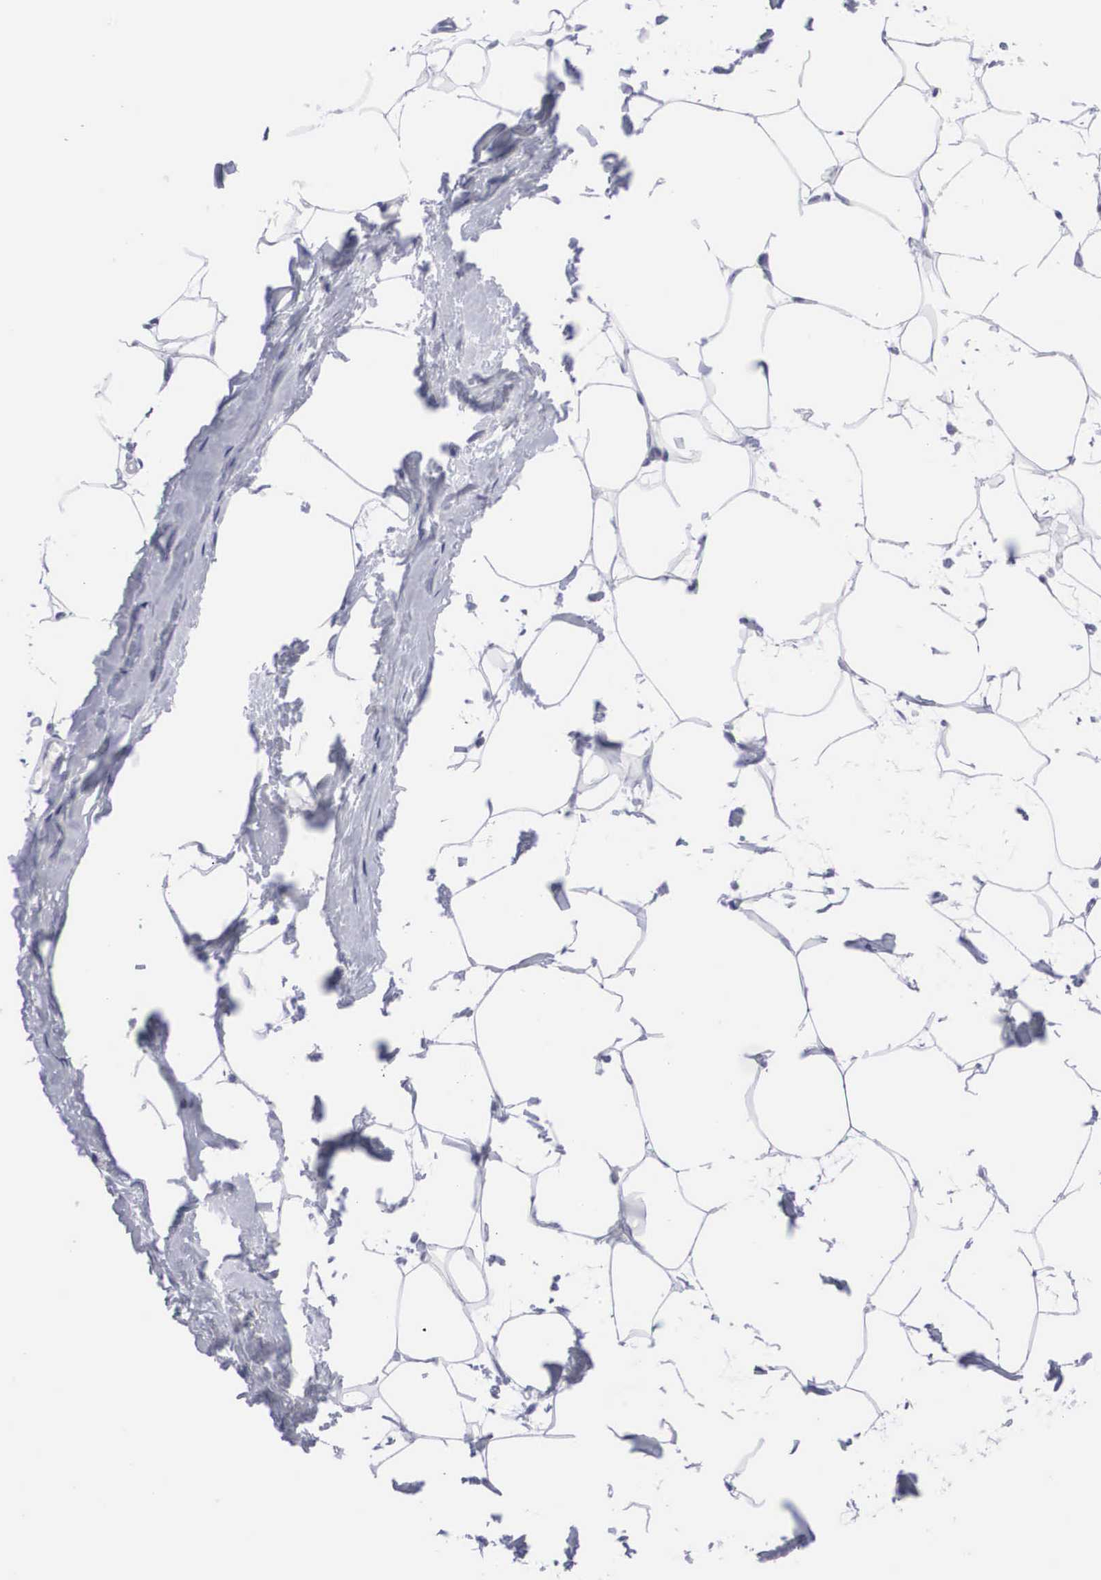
{"staining": {"intensity": "negative", "quantity": "none", "location": "none"}, "tissue": "adipose tissue", "cell_type": "Adipocytes", "image_type": "normal", "snomed": [{"axis": "morphology", "description": "Normal tissue, NOS"}, {"axis": "topography", "description": "Breast"}], "caption": "Immunohistochemistry image of normal adipose tissue stained for a protein (brown), which displays no positivity in adipocytes. The staining is performed using DAB brown chromogen with nuclei counter-stained in using hematoxylin.", "gene": "SOX11", "patient": {"sex": "female", "age": 45}}